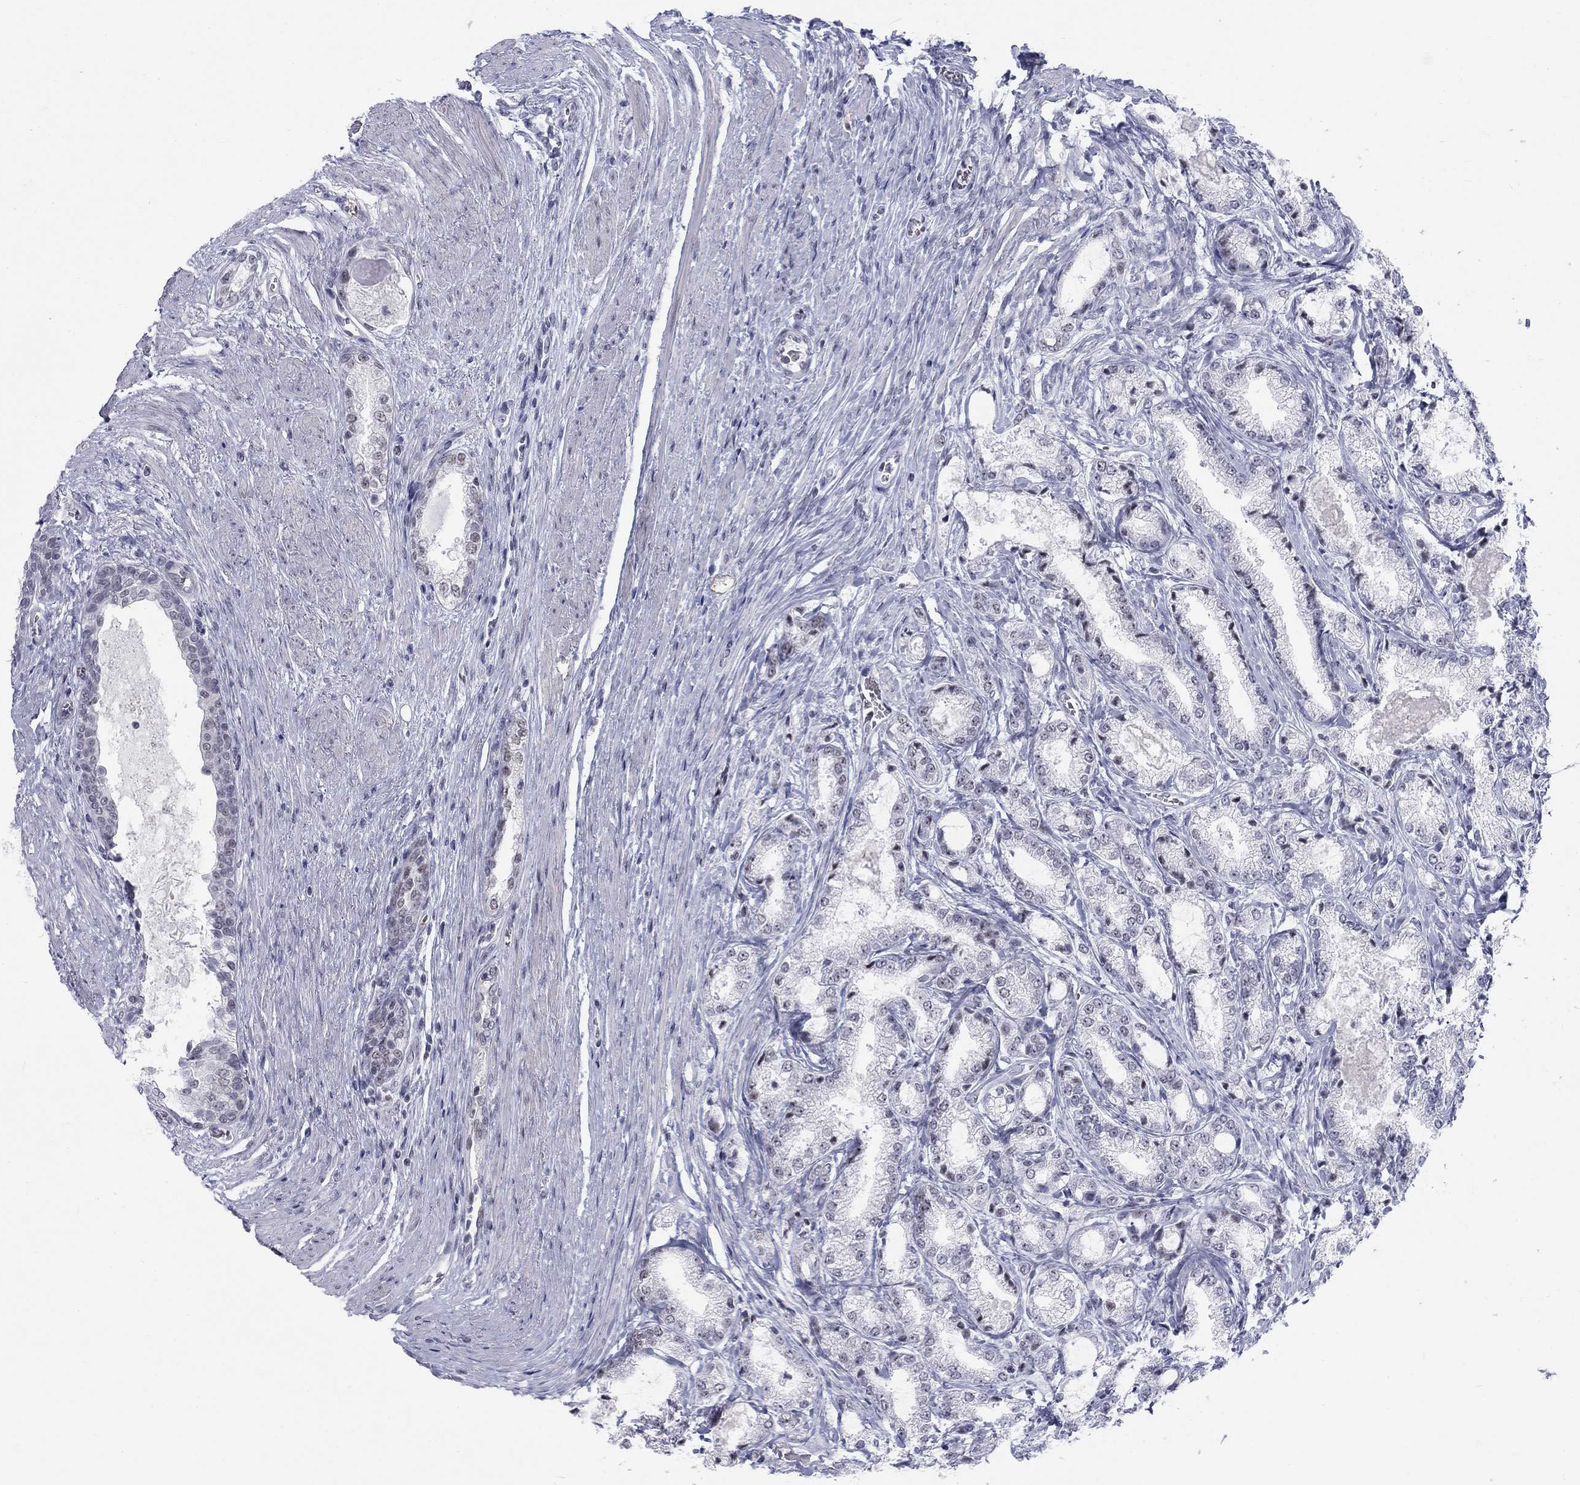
{"staining": {"intensity": "negative", "quantity": "none", "location": "none"}, "tissue": "prostate cancer", "cell_type": "Tumor cells", "image_type": "cancer", "snomed": [{"axis": "morphology", "description": "Adenocarcinoma, NOS"}, {"axis": "topography", "description": "Prostate and seminal vesicle, NOS"}, {"axis": "topography", "description": "Prostate"}], "caption": "The image demonstrates no significant expression in tumor cells of prostate adenocarcinoma. (Stains: DAB immunohistochemistry (IHC) with hematoxylin counter stain, Microscopy: brightfield microscopy at high magnification).", "gene": "DMTN", "patient": {"sex": "male", "age": 62}}